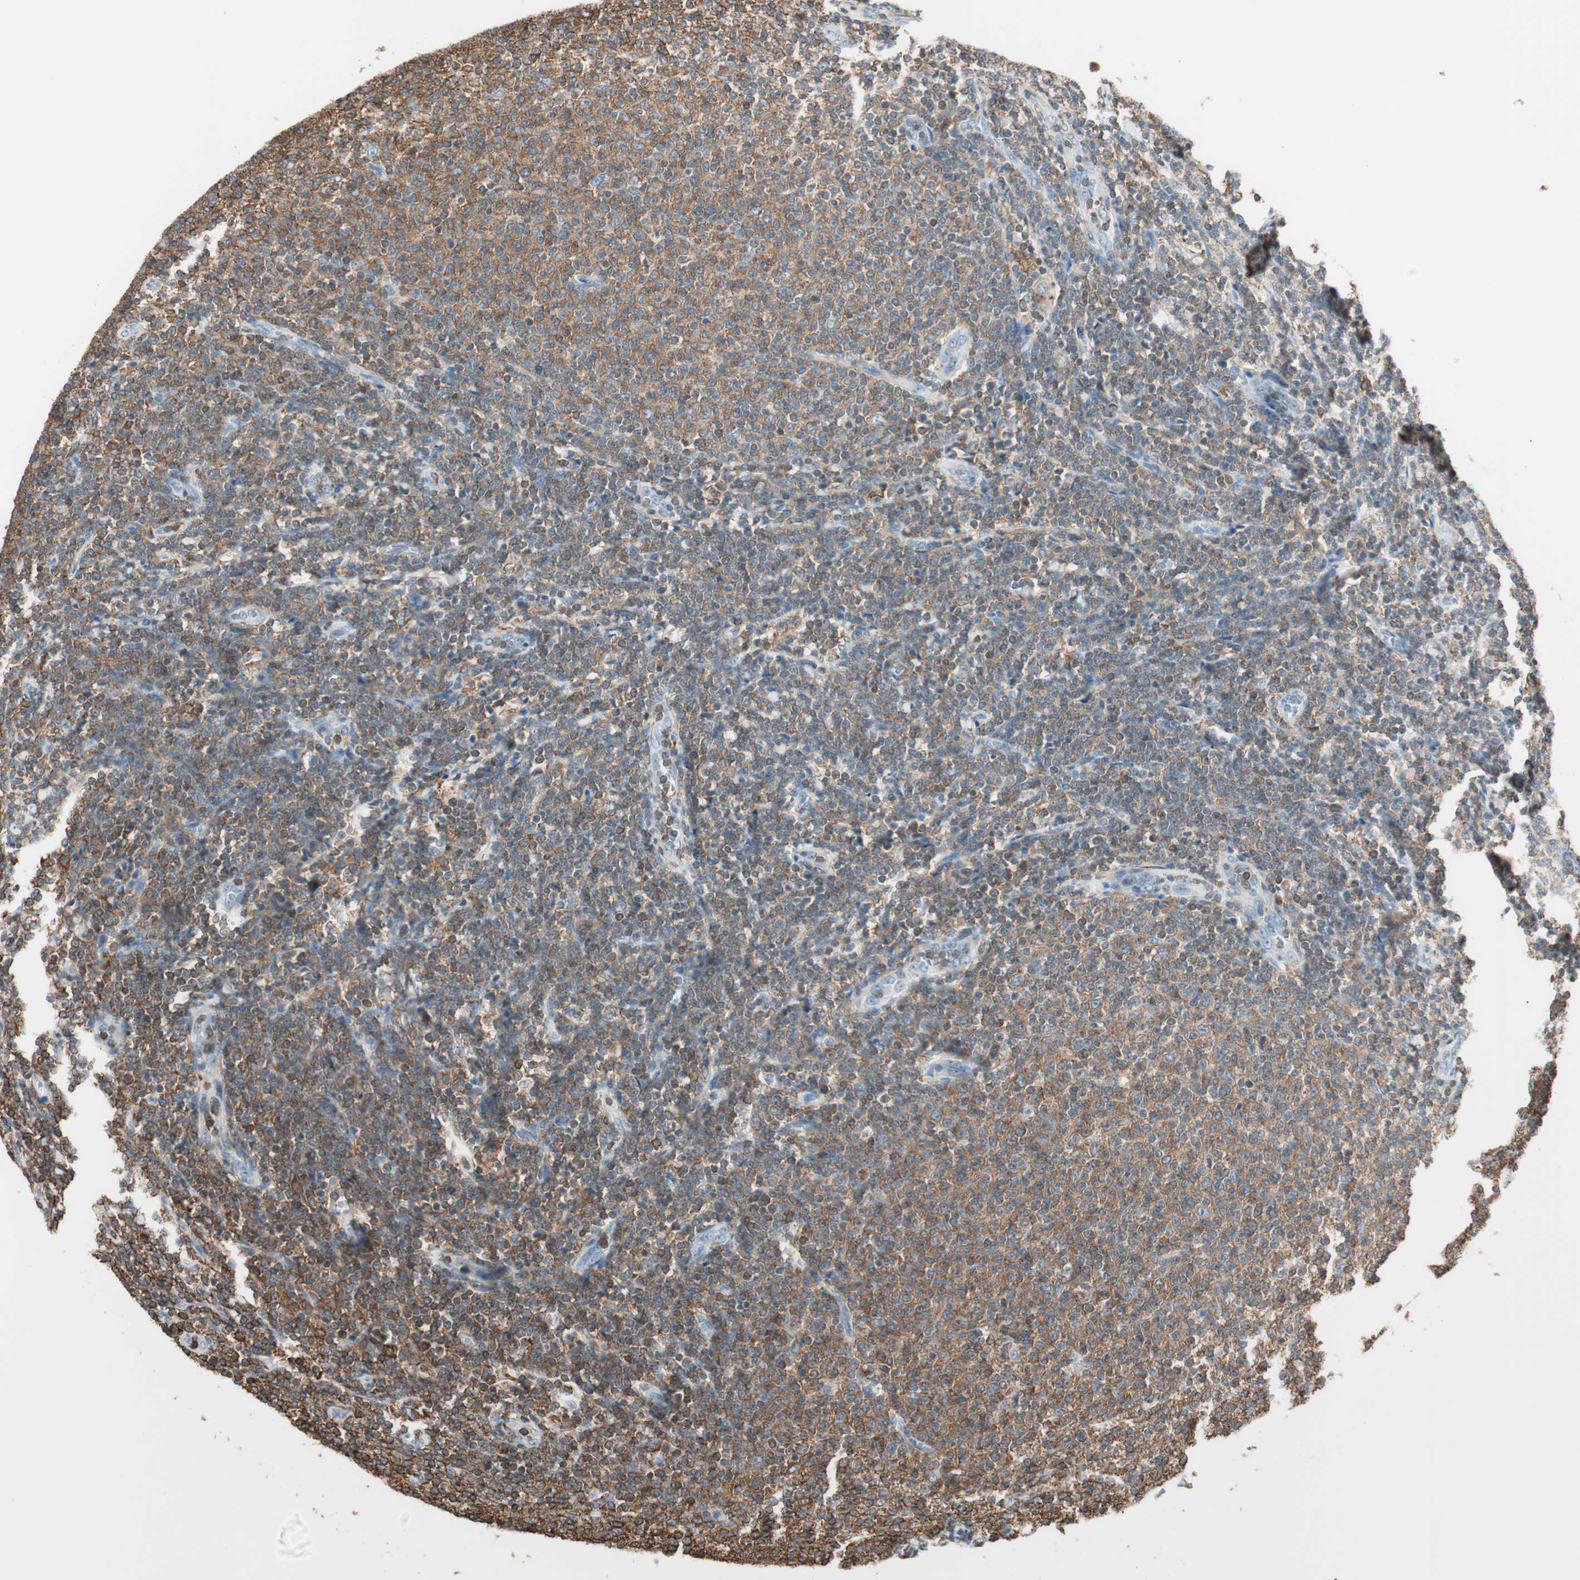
{"staining": {"intensity": "moderate", "quantity": ">75%", "location": "cytoplasmic/membranous"}, "tissue": "lymphoma", "cell_type": "Tumor cells", "image_type": "cancer", "snomed": [{"axis": "morphology", "description": "Malignant lymphoma, non-Hodgkin's type, Low grade"}, {"axis": "topography", "description": "Lymph node"}], "caption": "Immunohistochemical staining of human malignant lymphoma, non-Hodgkin's type (low-grade) reveals moderate cytoplasmic/membranous protein staining in approximately >75% of tumor cells.", "gene": "HPGD", "patient": {"sex": "male", "age": 66}}